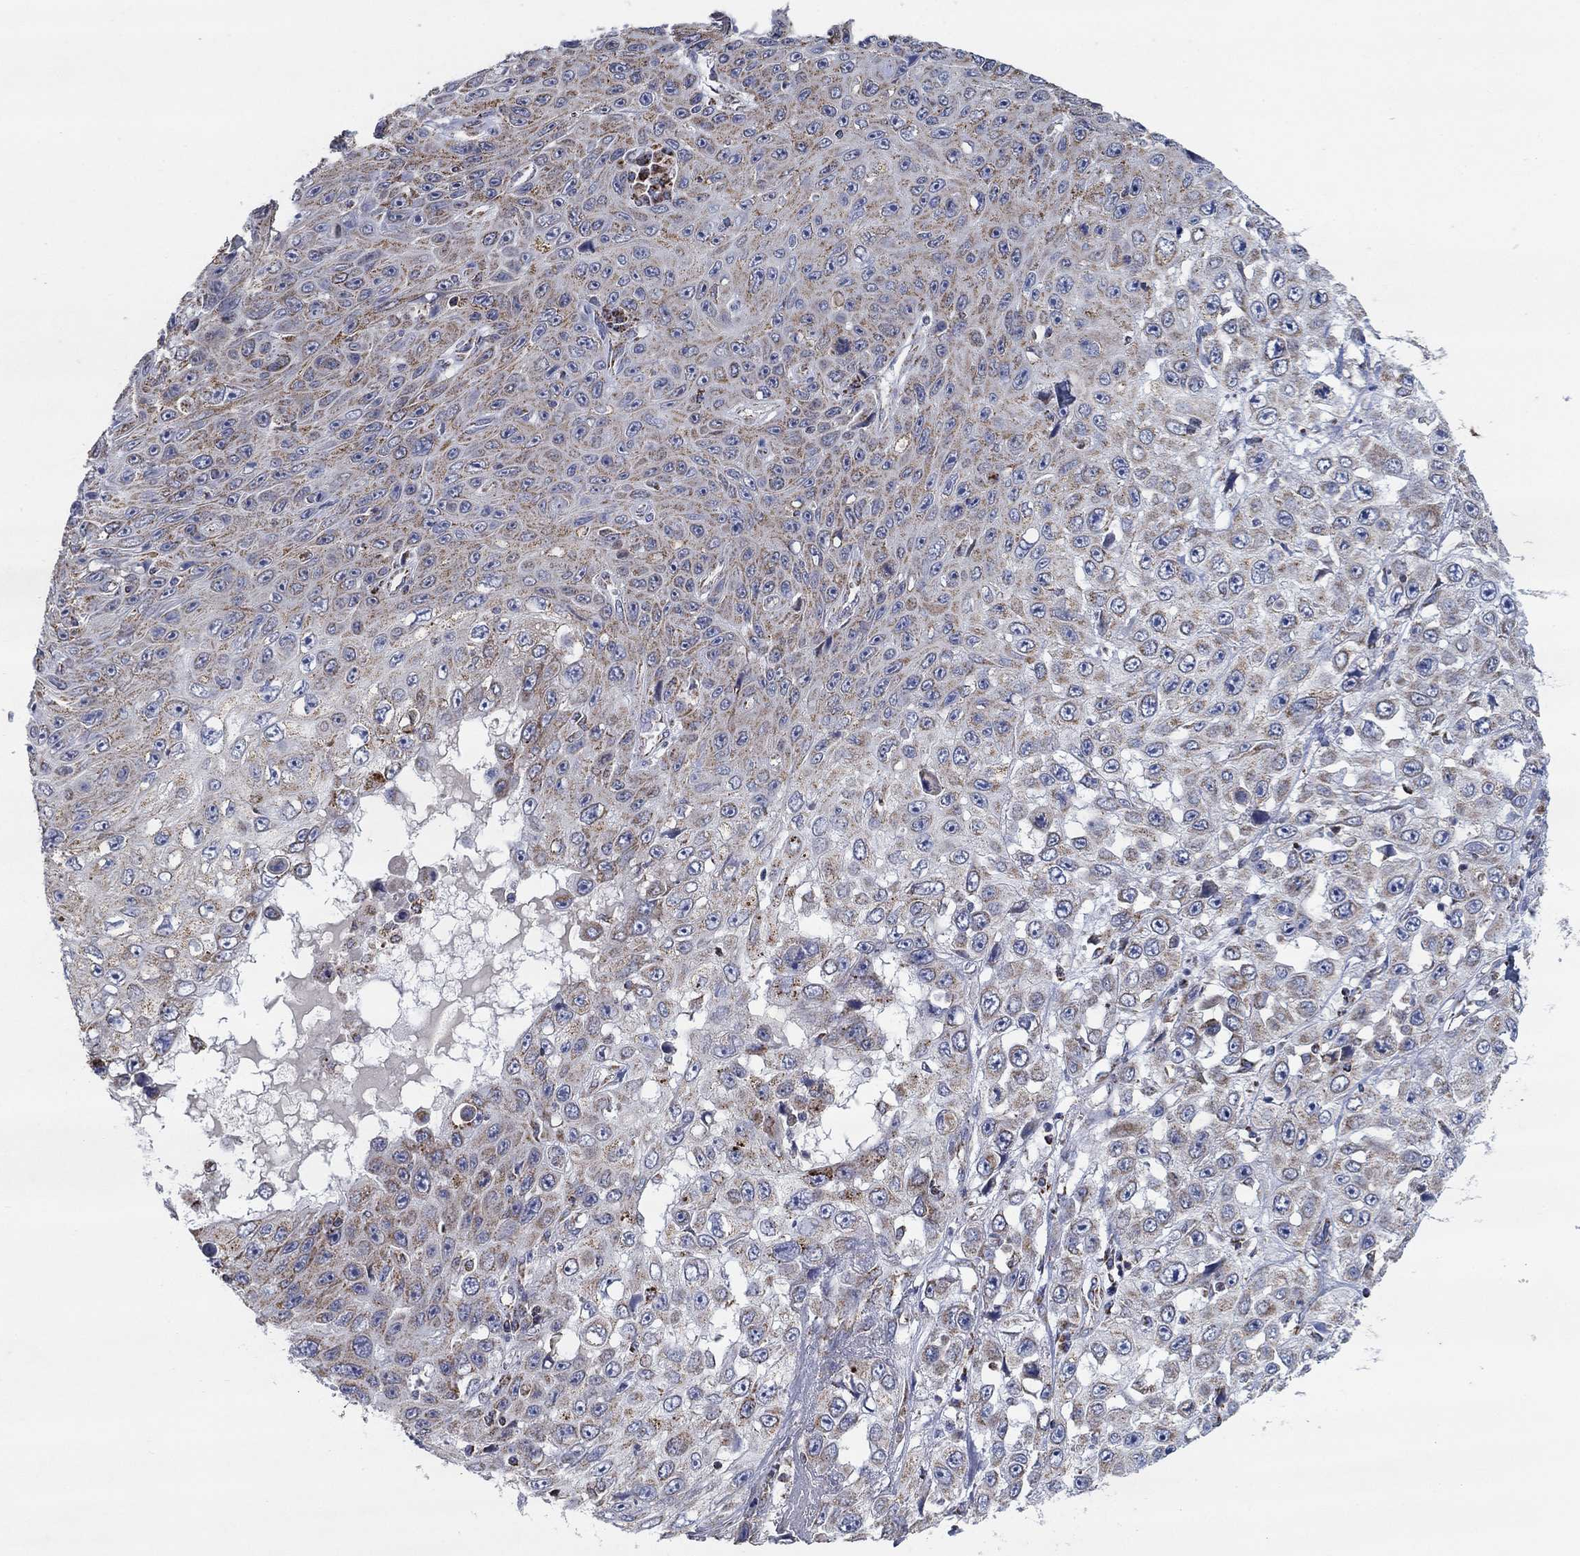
{"staining": {"intensity": "moderate", "quantity": "25%-75%", "location": "cytoplasmic/membranous"}, "tissue": "skin cancer", "cell_type": "Tumor cells", "image_type": "cancer", "snomed": [{"axis": "morphology", "description": "Squamous cell carcinoma, NOS"}, {"axis": "topography", "description": "Skin"}], "caption": "DAB immunohistochemical staining of squamous cell carcinoma (skin) exhibits moderate cytoplasmic/membranous protein staining in about 25%-75% of tumor cells. Nuclei are stained in blue.", "gene": "C9orf85", "patient": {"sex": "male", "age": 82}}